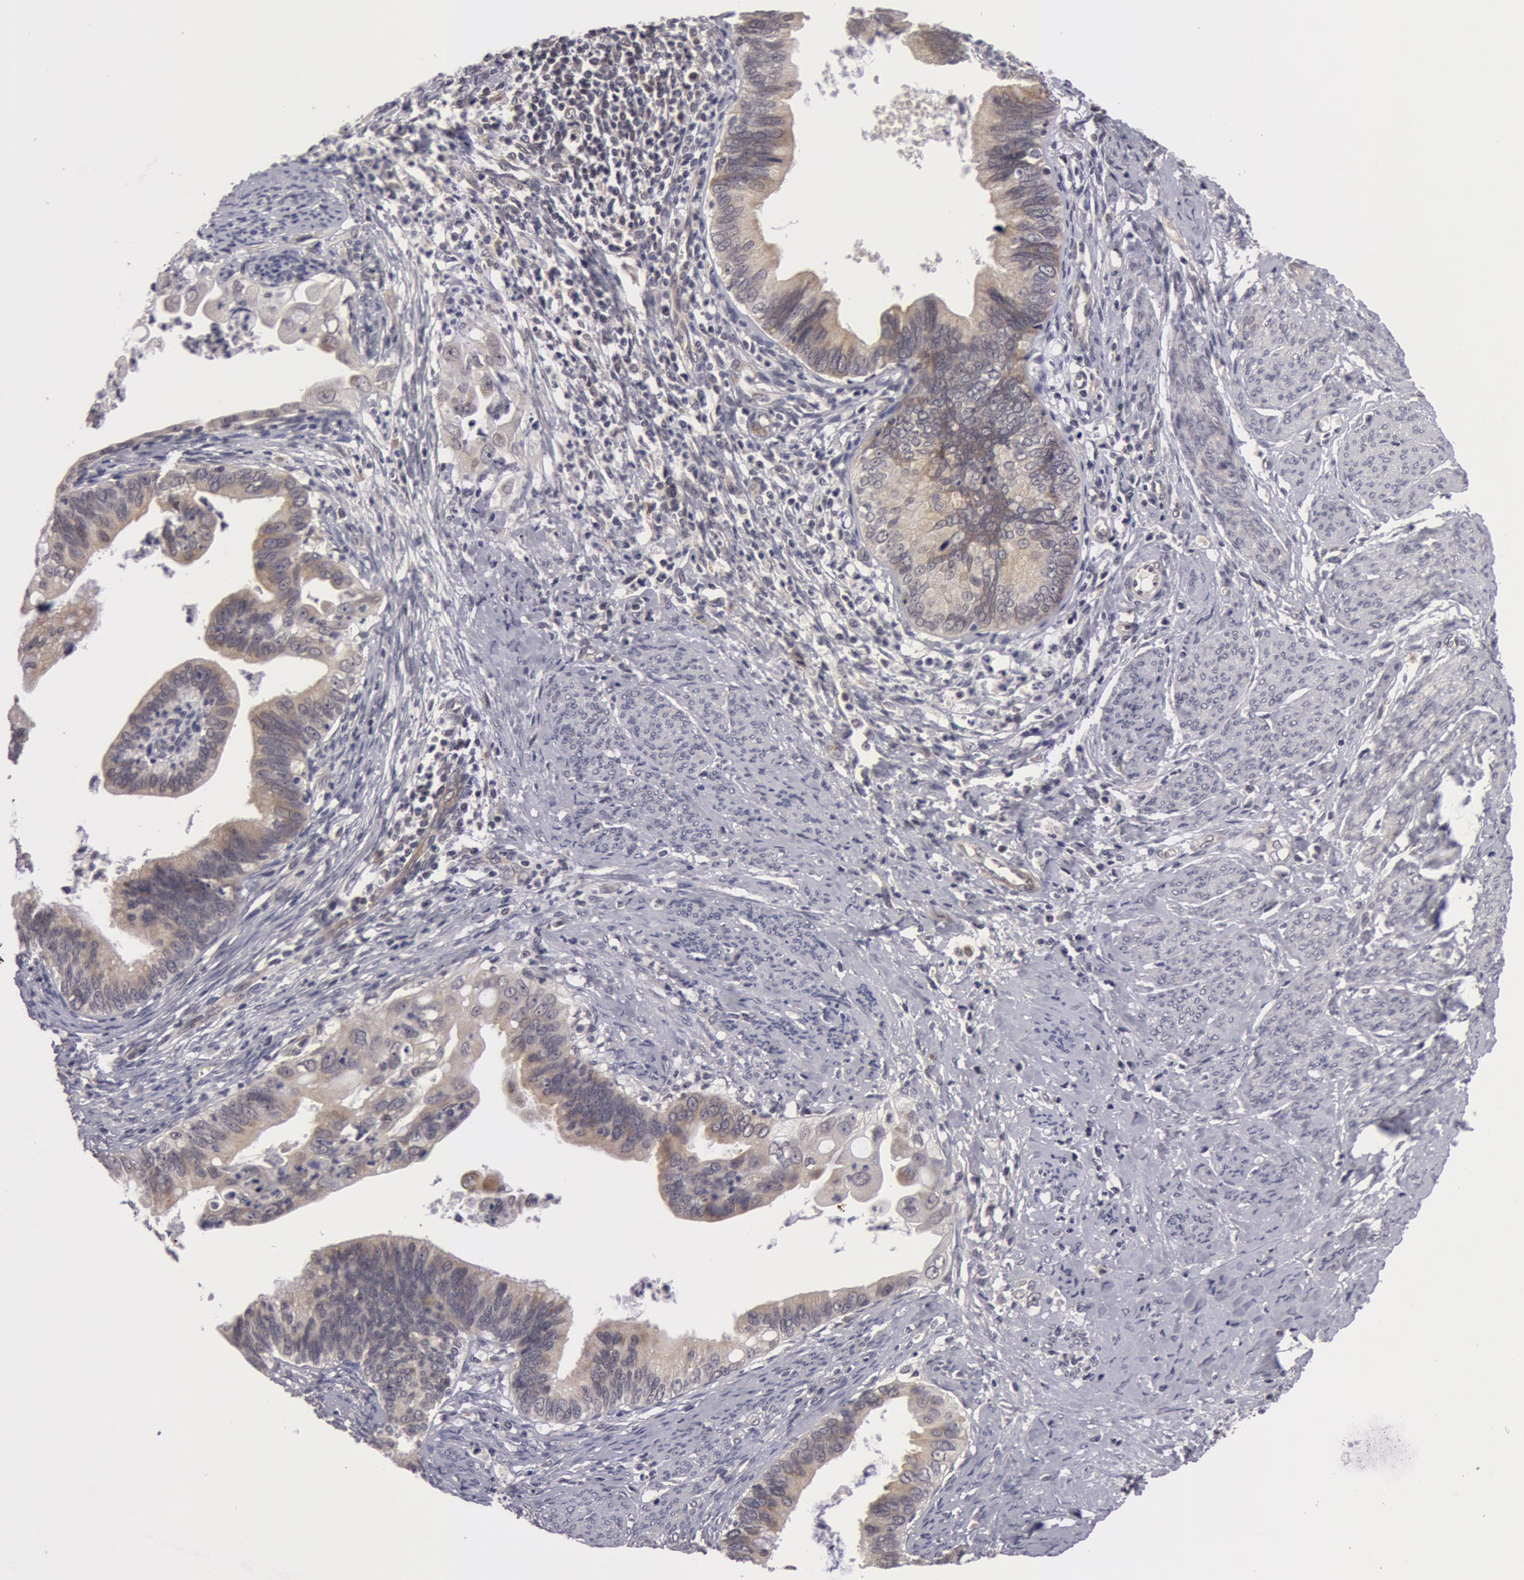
{"staining": {"intensity": "weak", "quantity": "<25%", "location": "cytoplasmic/membranous"}, "tissue": "cervical cancer", "cell_type": "Tumor cells", "image_type": "cancer", "snomed": [{"axis": "morphology", "description": "Adenocarcinoma, NOS"}, {"axis": "topography", "description": "Cervix"}], "caption": "DAB immunohistochemical staining of cervical cancer exhibits no significant positivity in tumor cells.", "gene": "SYTL4", "patient": {"sex": "female", "age": 47}}